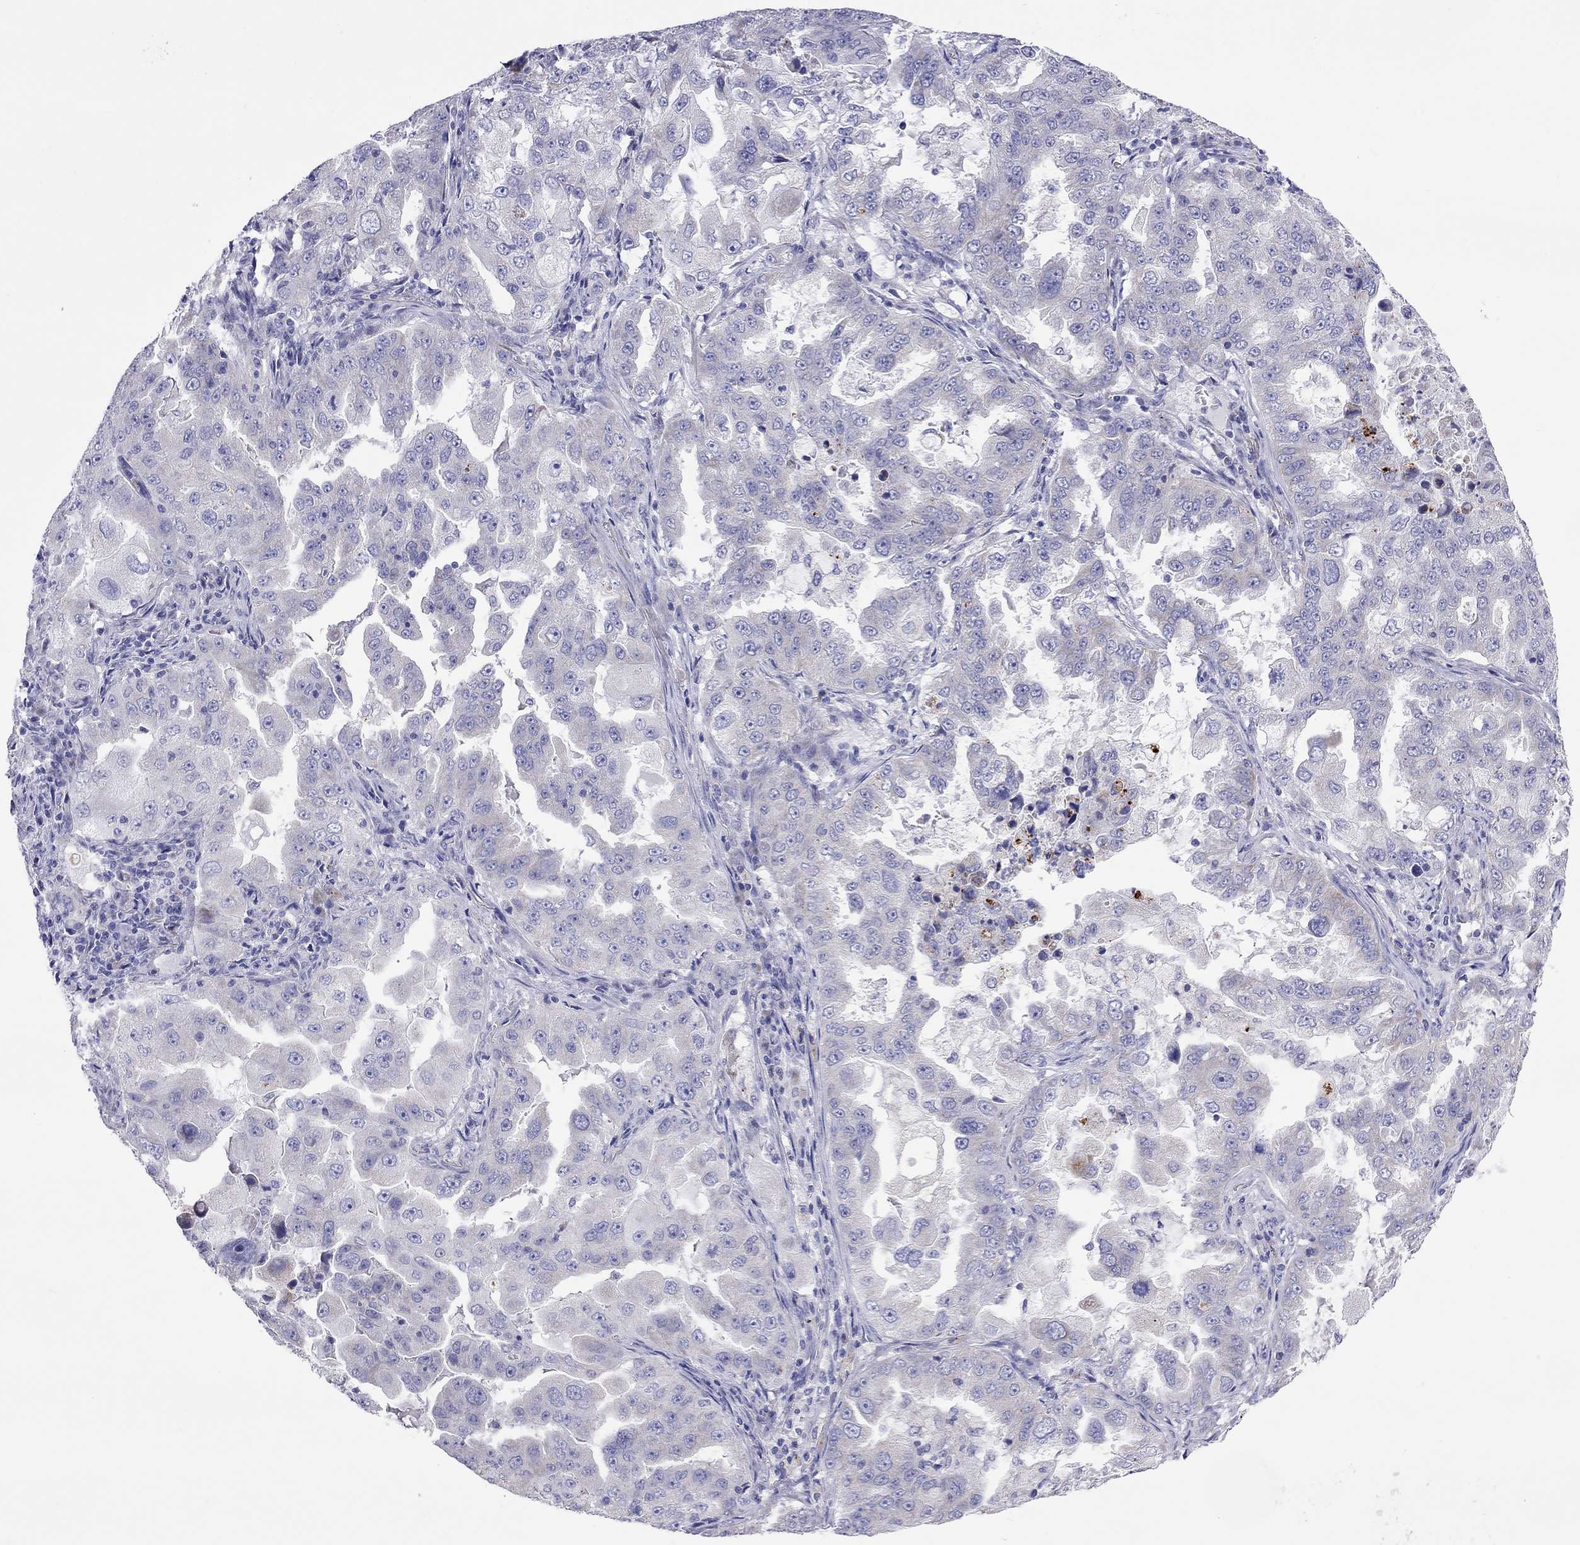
{"staining": {"intensity": "negative", "quantity": "none", "location": "none"}, "tissue": "lung cancer", "cell_type": "Tumor cells", "image_type": "cancer", "snomed": [{"axis": "morphology", "description": "Adenocarcinoma, NOS"}, {"axis": "topography", "description": "Lung"}], "caption": "A high-resolution photomicrograph shows IHC staining of lung adenocarcinoma, which reveals no significant positivity in tumor cells. (DAB immunohistochemistry with hematoxylin counter stain).", "gene": "COL9A1", "patient": {"sex": "female", "age": 61}}